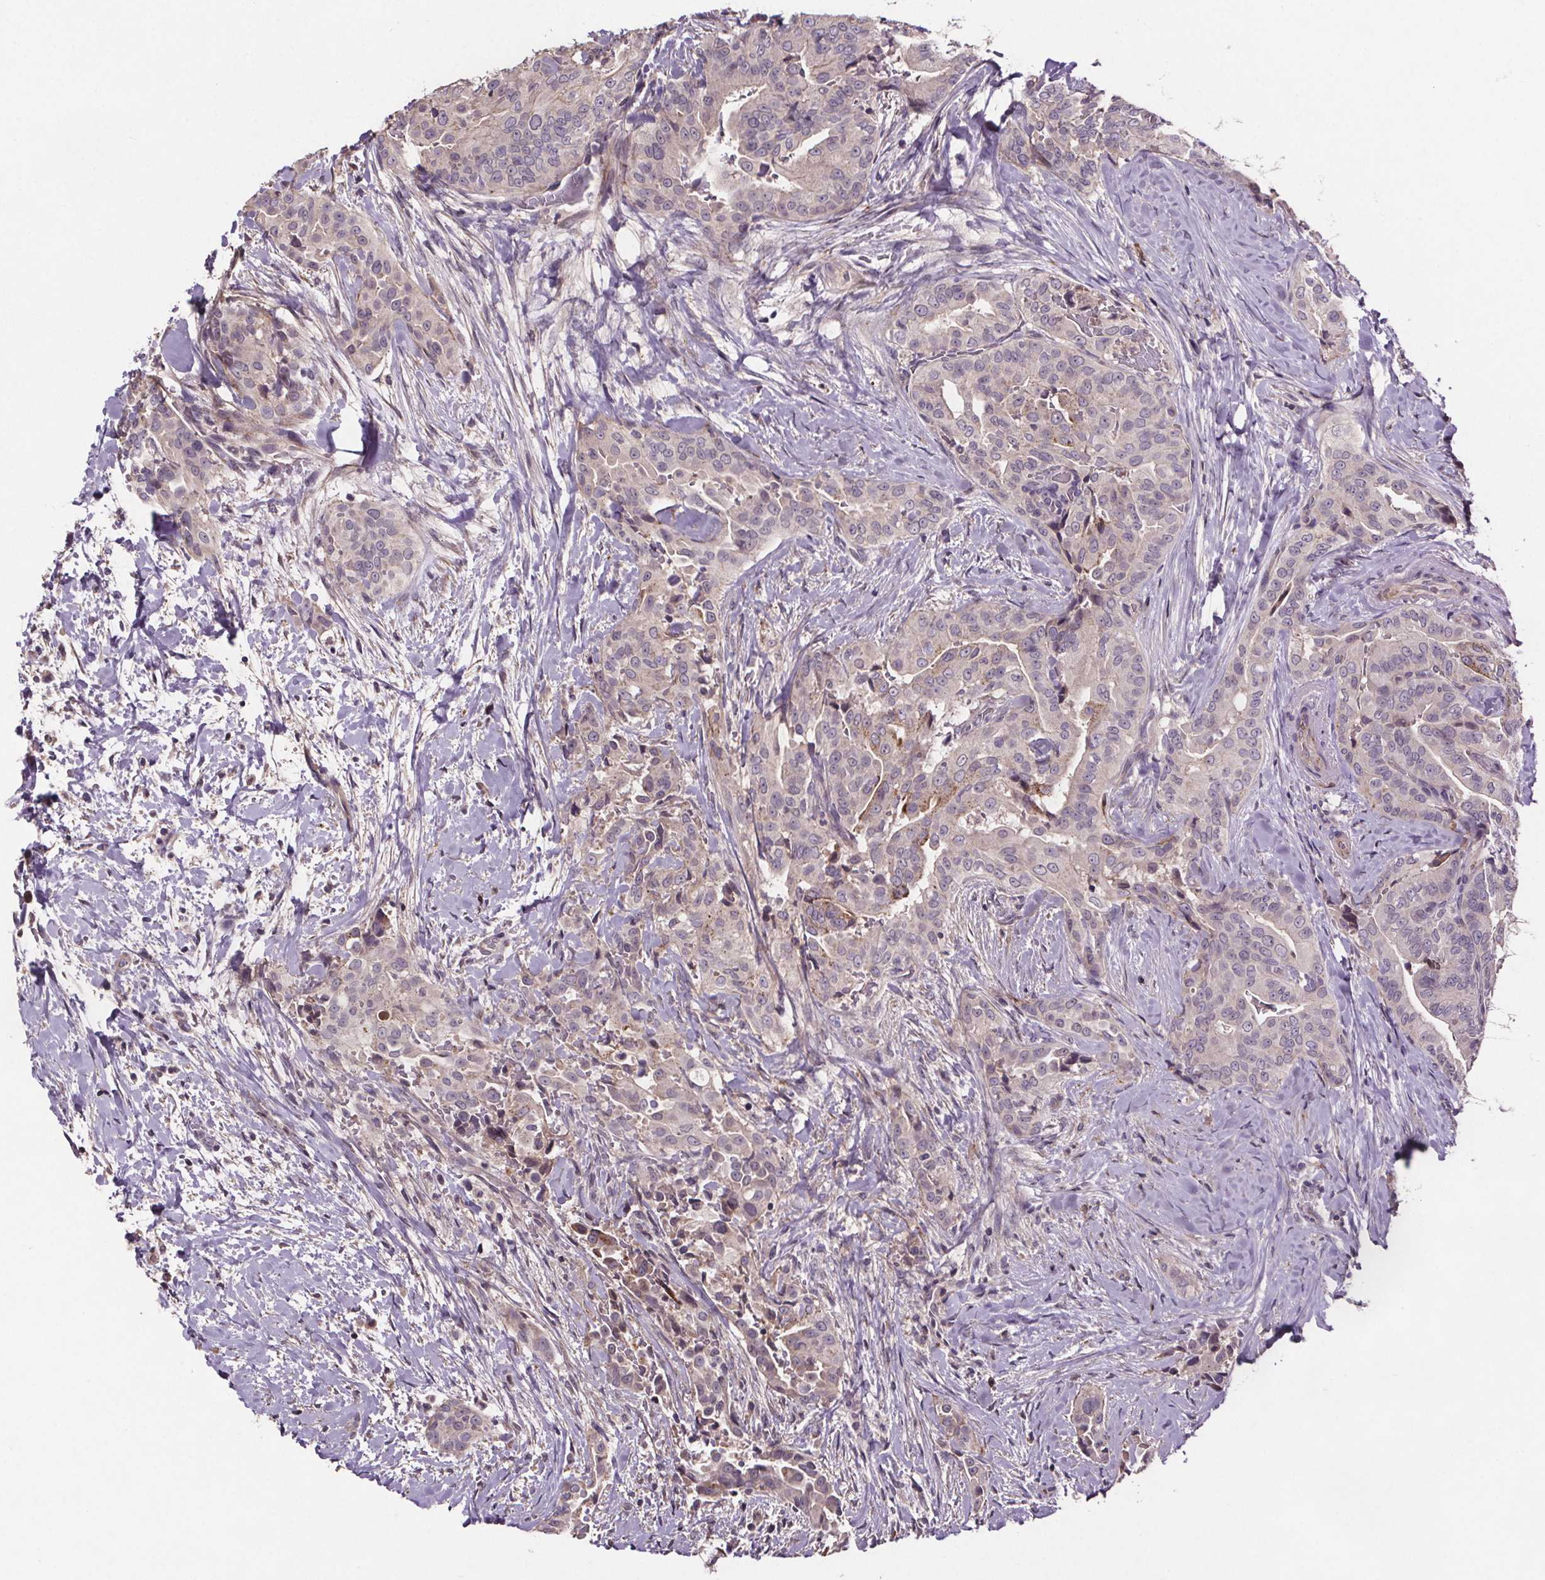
{"staining": {"intensity": "weak", "quantity": "<25%", "location": "cytoplasmic/membranous"}, "tissue": "thyroid cancer", "cell_type": "Tumor cells", "image_type": "cancer", "snomed": [{"axis": "morphology", "description": "Papillary adenocarcinoma, NOS"}, {"axis": "topography", "description": "Thyroid gland"}], "caption": "Tumor cells show no significant protein positivity in thyroid papillary adenocarcinoma.", "gene": "CLN3", "patient": {"sex": "male", "age": 61}}